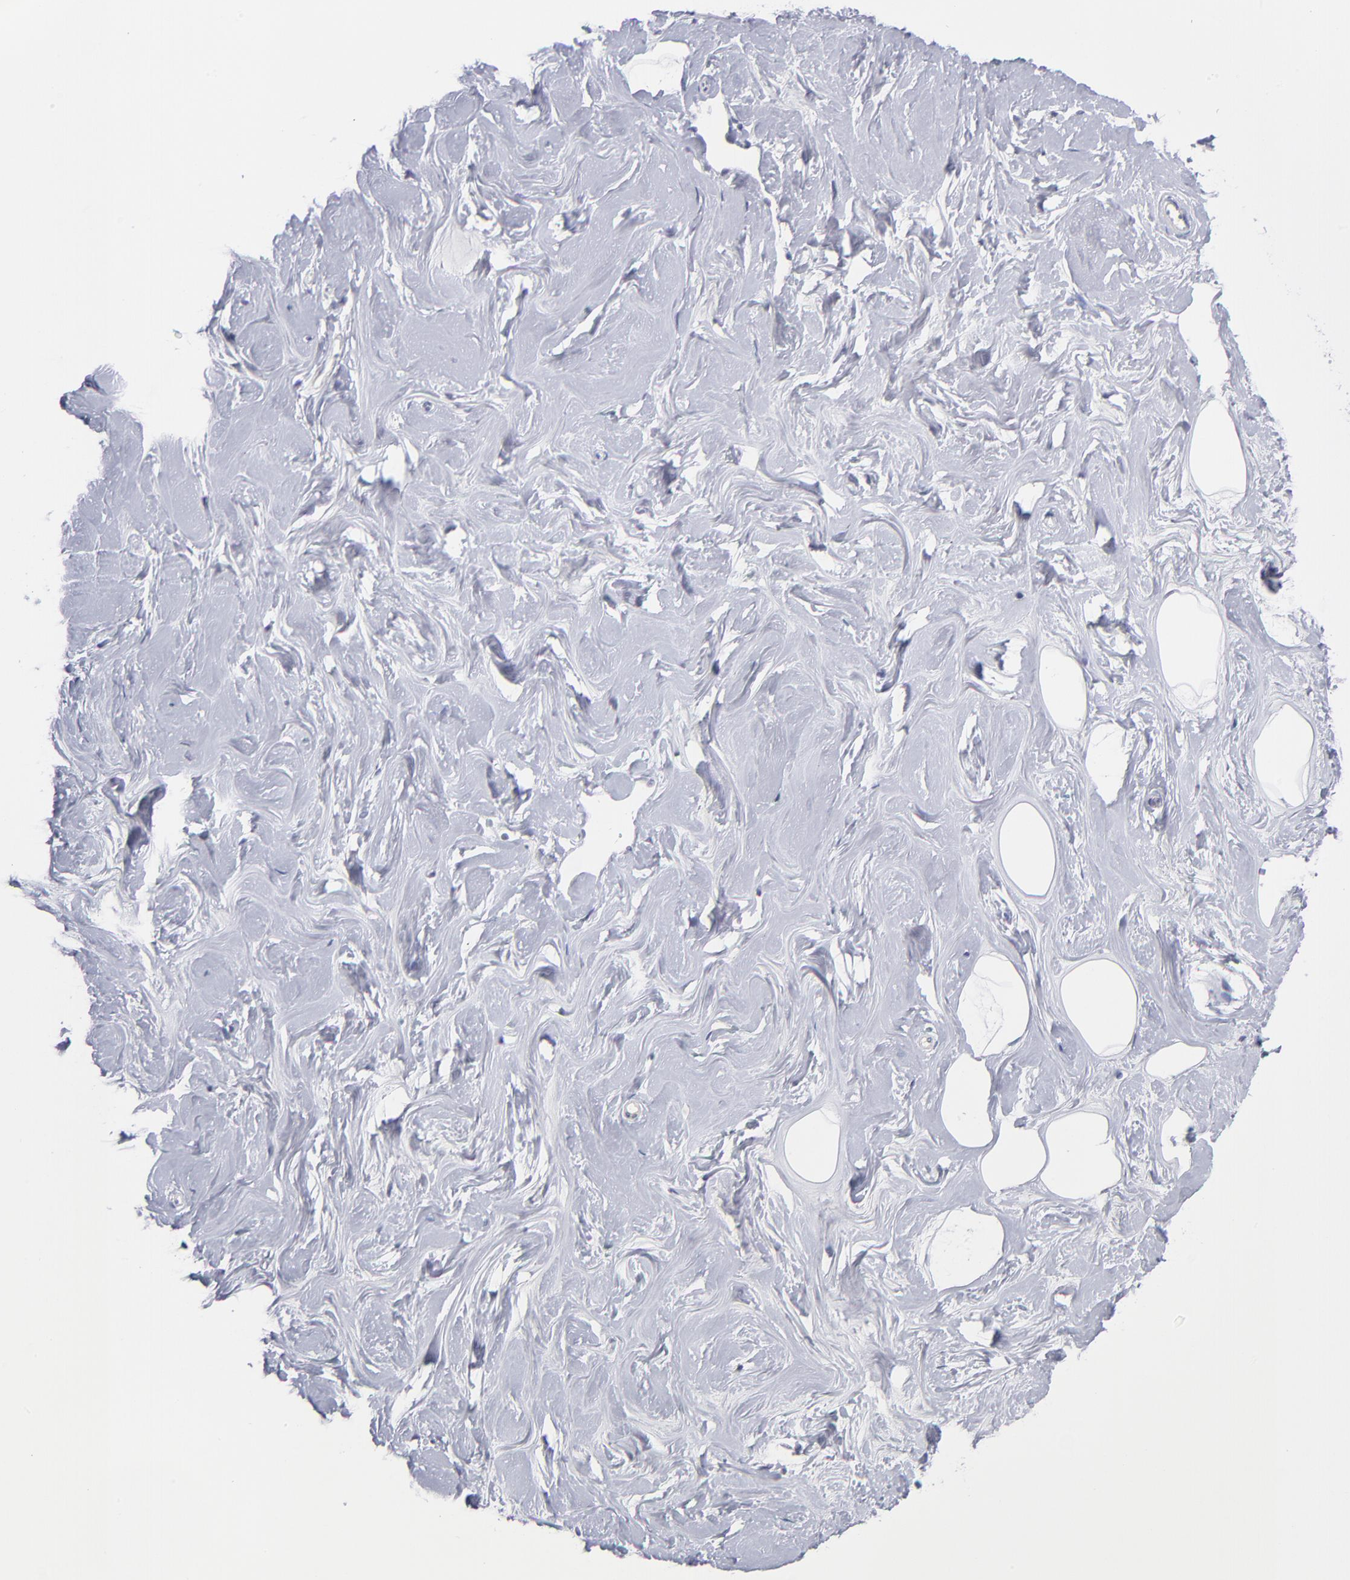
{"staining": {"intensity": "negative", "quantity": "none", "location": "none"}, "tissue": "breast", "cell_type": "Adipocytes", "image_type": "normal", "snomed": [{"axis": "morphology", "description": "Normal tissue, NOS"}, {"axis": "topography", "description": "Breast"}], "caption": "Normal breast was stained to show a protein in brown. There is no significant expression in adipocytes. (DAB (3,3'-diaminobenzidine) immunohistochemistry, high magnification).", "gene": "WSB1", "patient": {"sex": "female", "age": 23}}